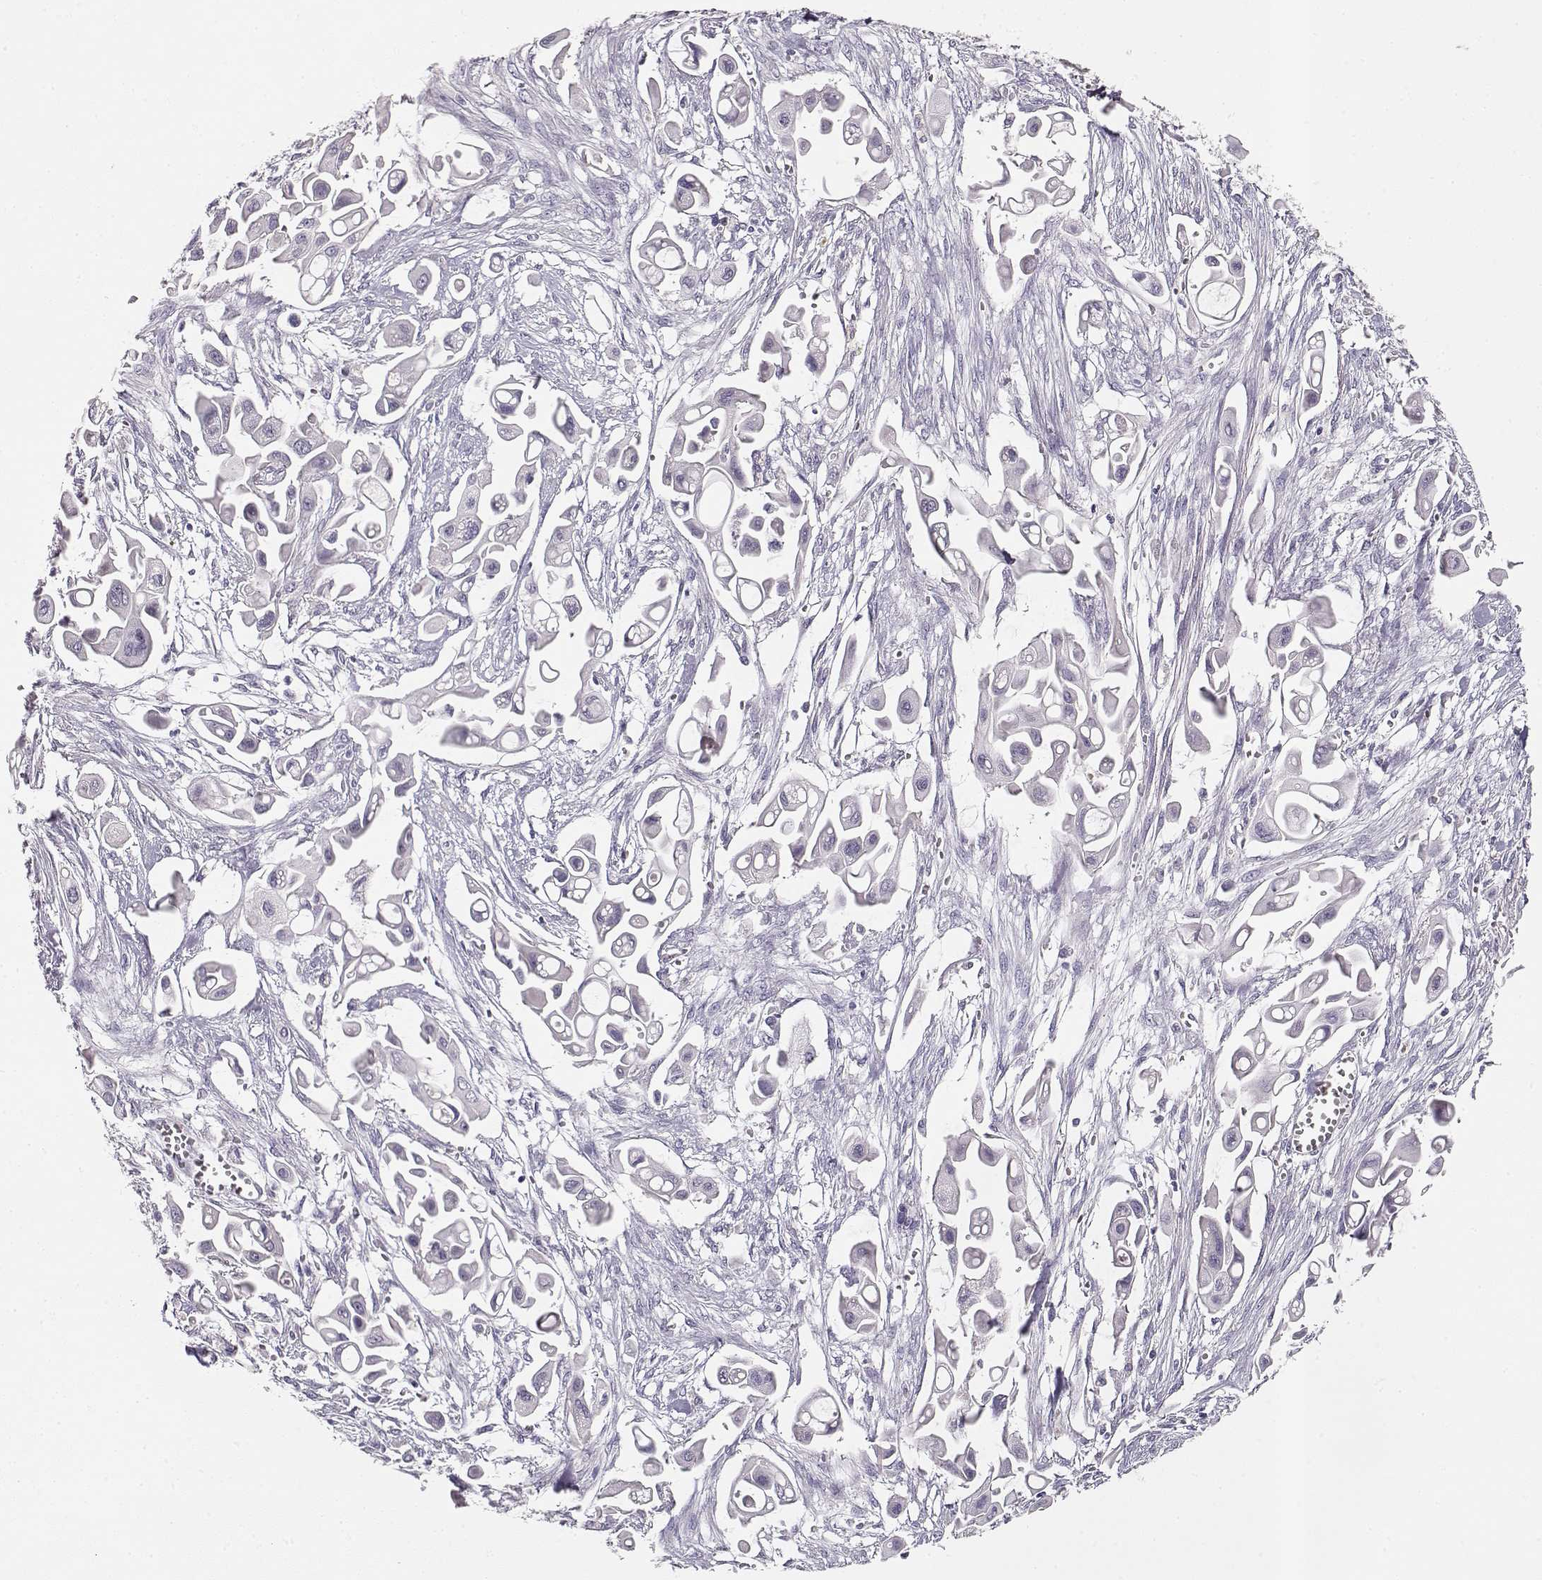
{"staining": {"intensity": "negative", "quantity": "none", "location": "none"}, "tissue": "pancreatic cancer", "cell_type": "Tumor cells", "image_type": "cancer", "snomed": [{"axis": "morphology", "description": "Adenocarcinoma, NOS"}, {"axis": "topography", "description": "Pancreas"}], "caption": "The immunohistochemistry histopathology image has no significant expression in tumor cells of pancreatic adenocarcinoma tissue.", "gene": "GLIPR1L2", "patient": {"sex": "male", "age": 50}}